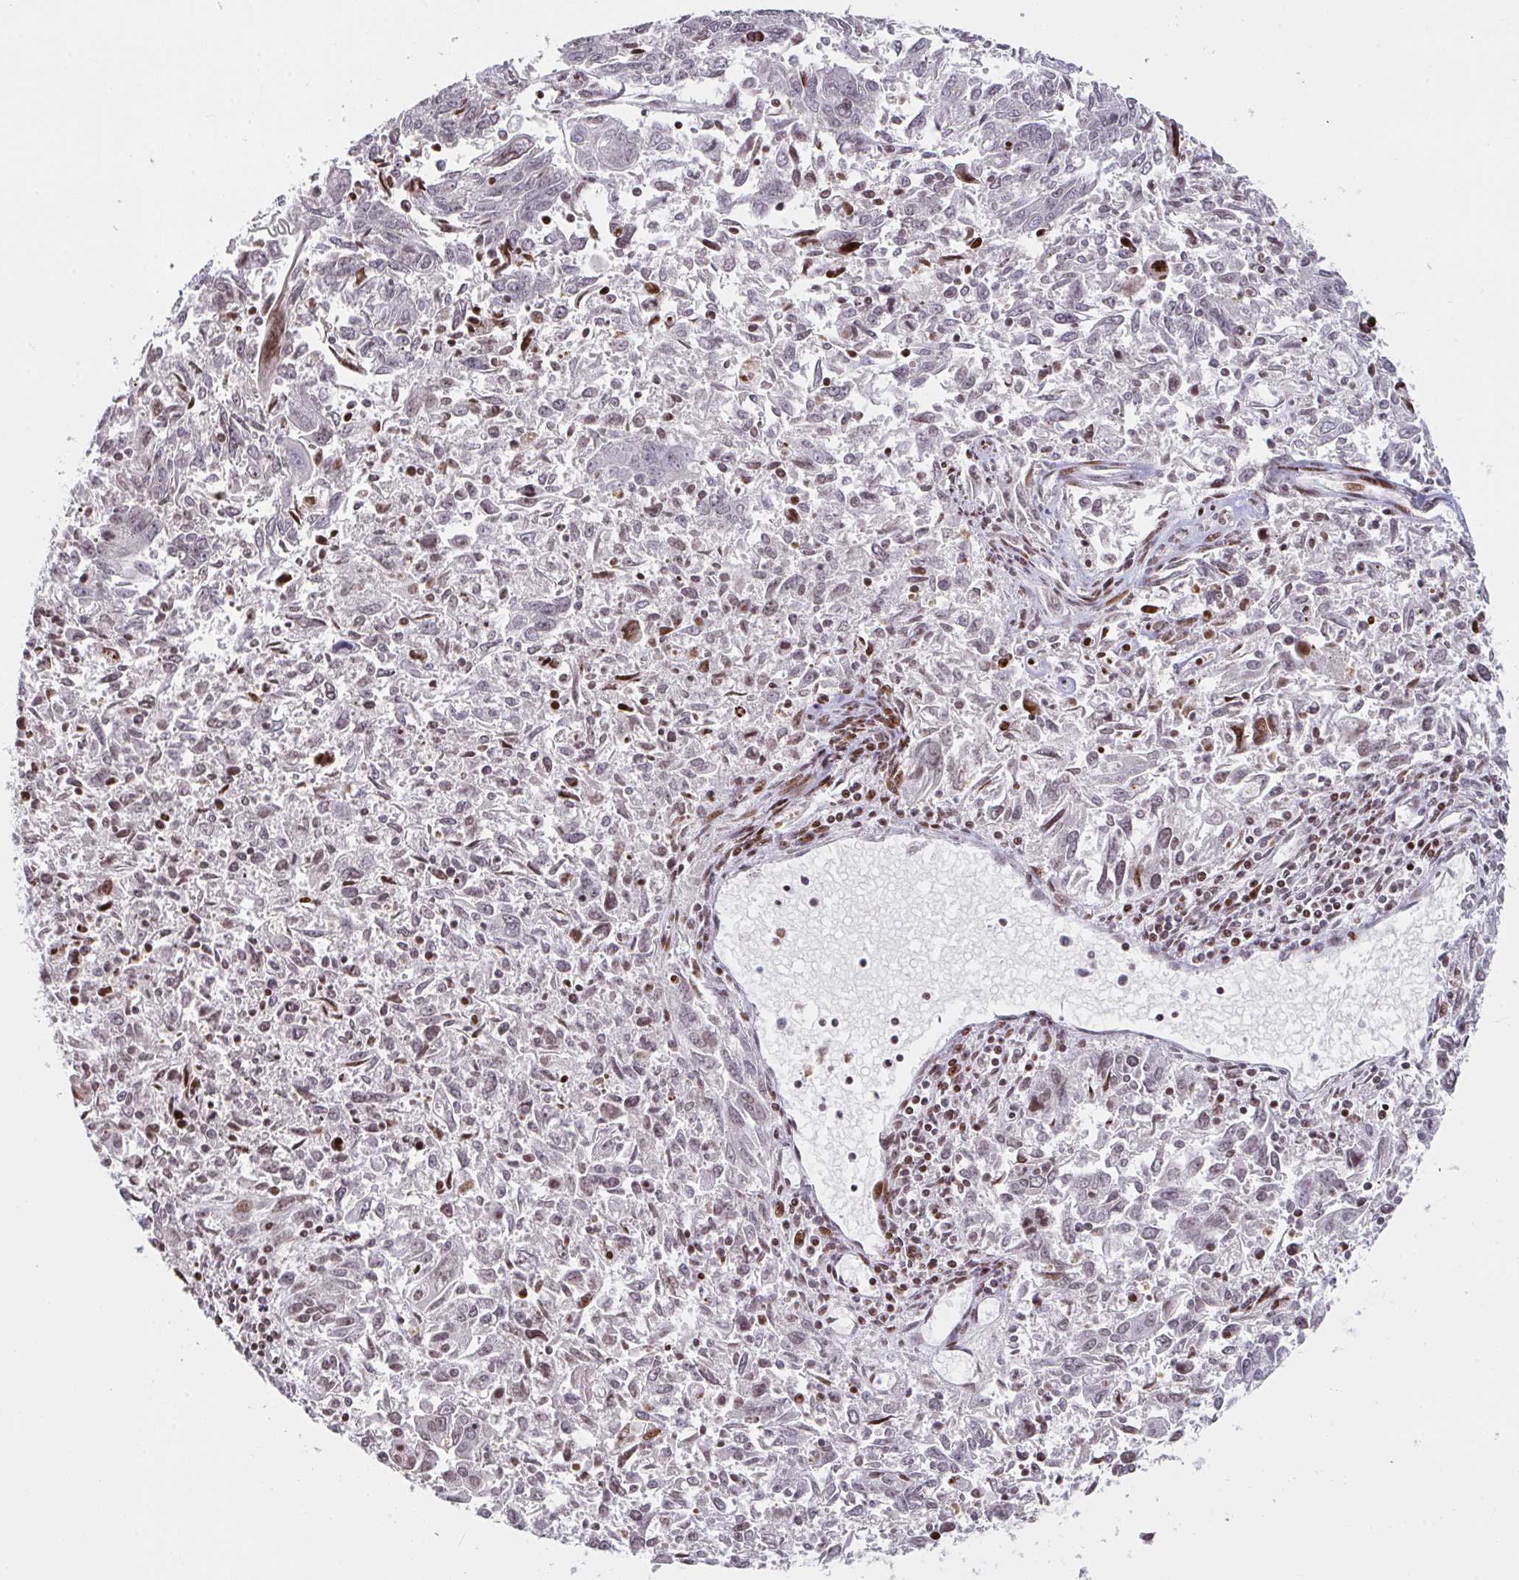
{"staining": {"intensity": "weak", "quantity": "<25%", "location": "nuclear"}, "tissue": "endometrial cancer", "cell_type": "Tumor cells", "image_type": "cancer", "snomed": [{"axis": "morphology", "description": "Adenocarcinoma, NOS"}, {"axis": "topography", "description": "Endometrium"}], "caption": "Endometrial adenocarcinoma stained for a protein using IHC exhibits no positivity tumor cells.", "gene": "PCDHB8", "patient": {"sex": "female", "age": 42}}